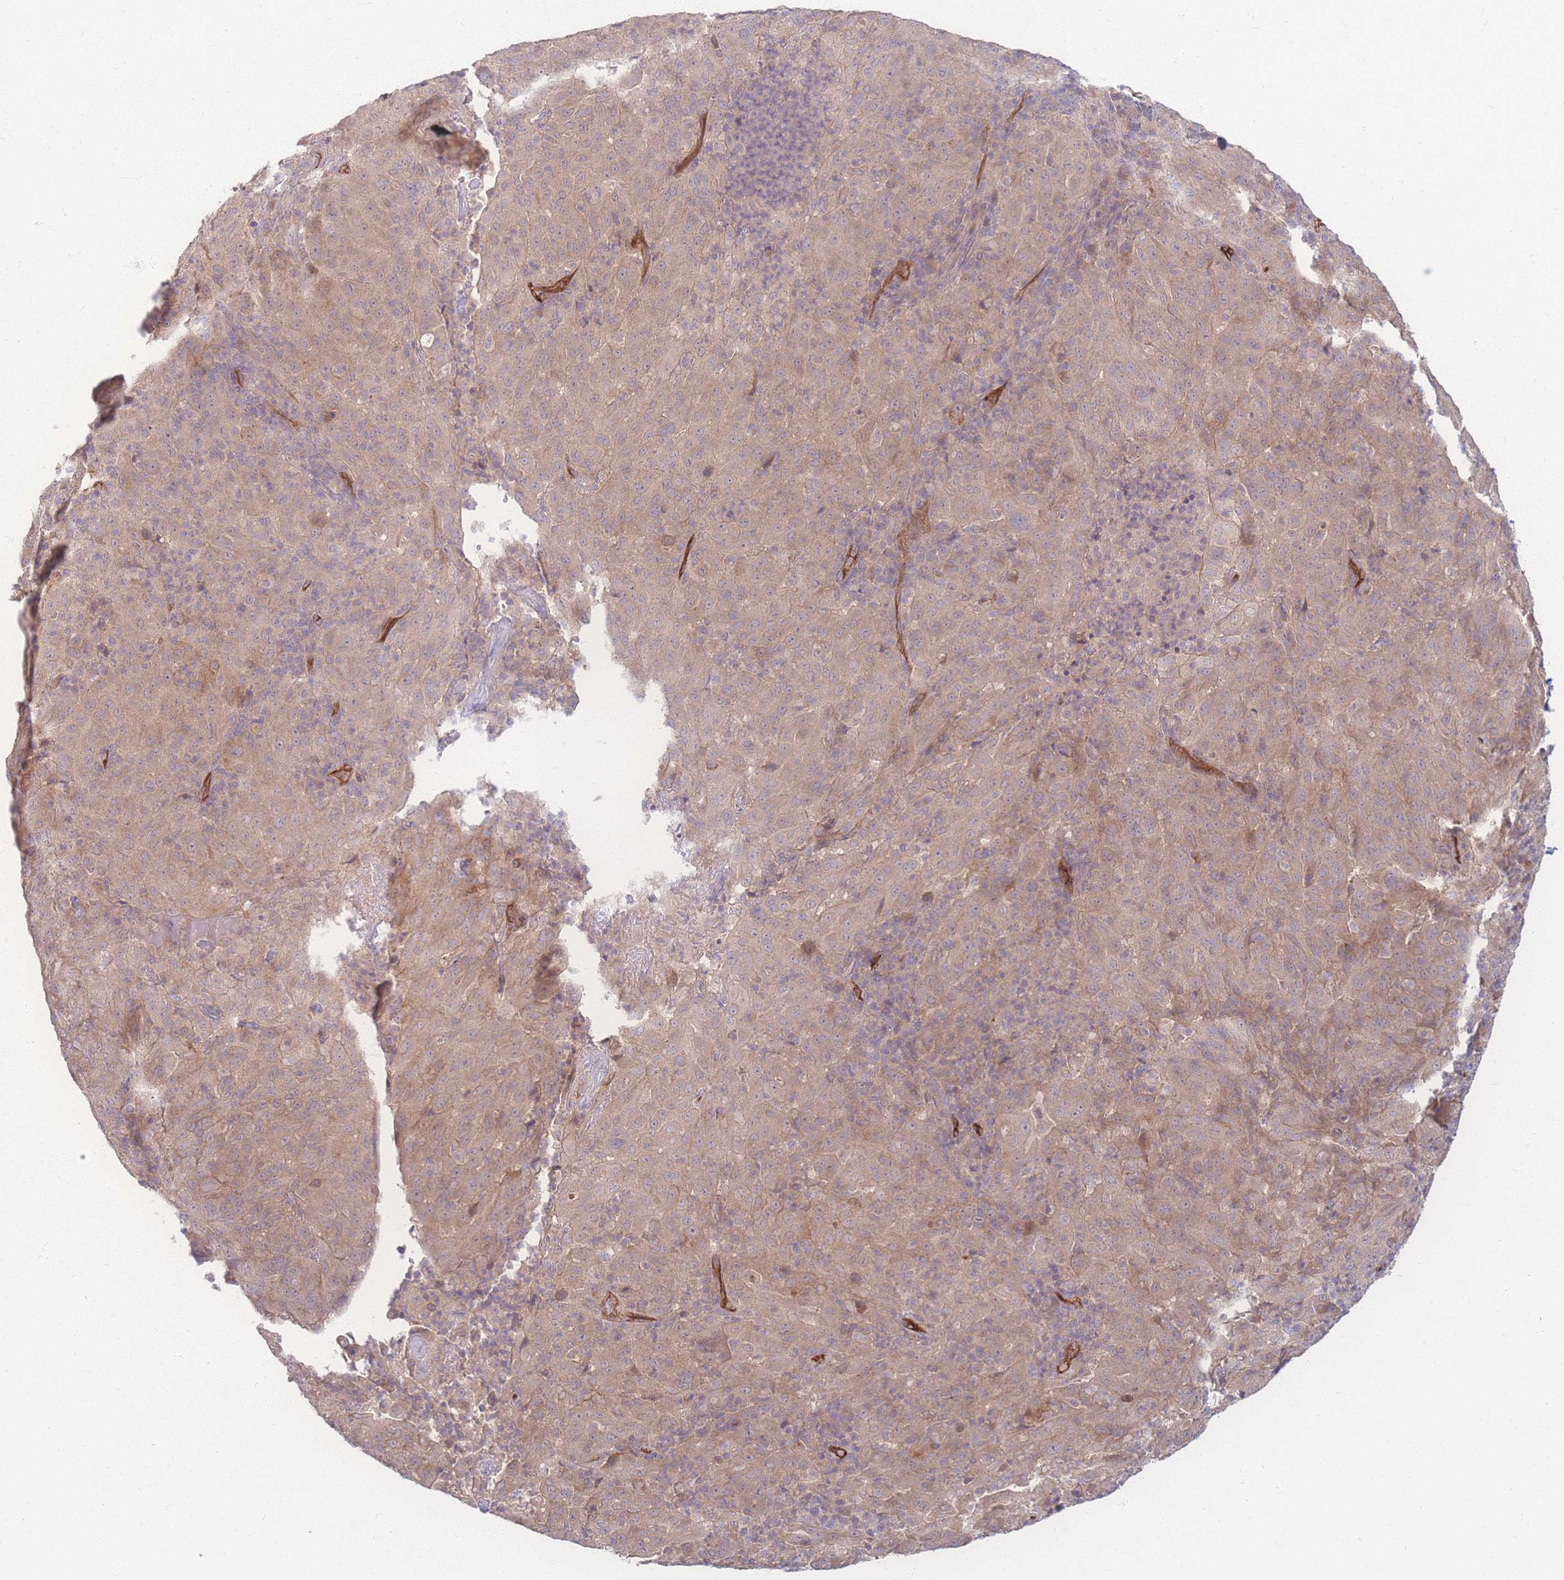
{"staining": {"intensity": "moderate", "quantity": ">75%", "location": "cytoplasmic/membranous"}, "tissue": "pancreatic cancer", "cell_type": "Tumor cells", "image_type": "cancer", "snomed": [{"axis": "morphology", "description": "Adenocarcinoma, NOS"}, {"axis": "topography", "description": "Pancreas"}], "caption": "Adenocarcinoma (pancreatic) stained with immunohistochemistry (IHC) displays moderate cytoplasmic/membranous staining in about >75% of tumor cells.", "gene": "INSR", "patient": {"sex": "male", "age": 63}}